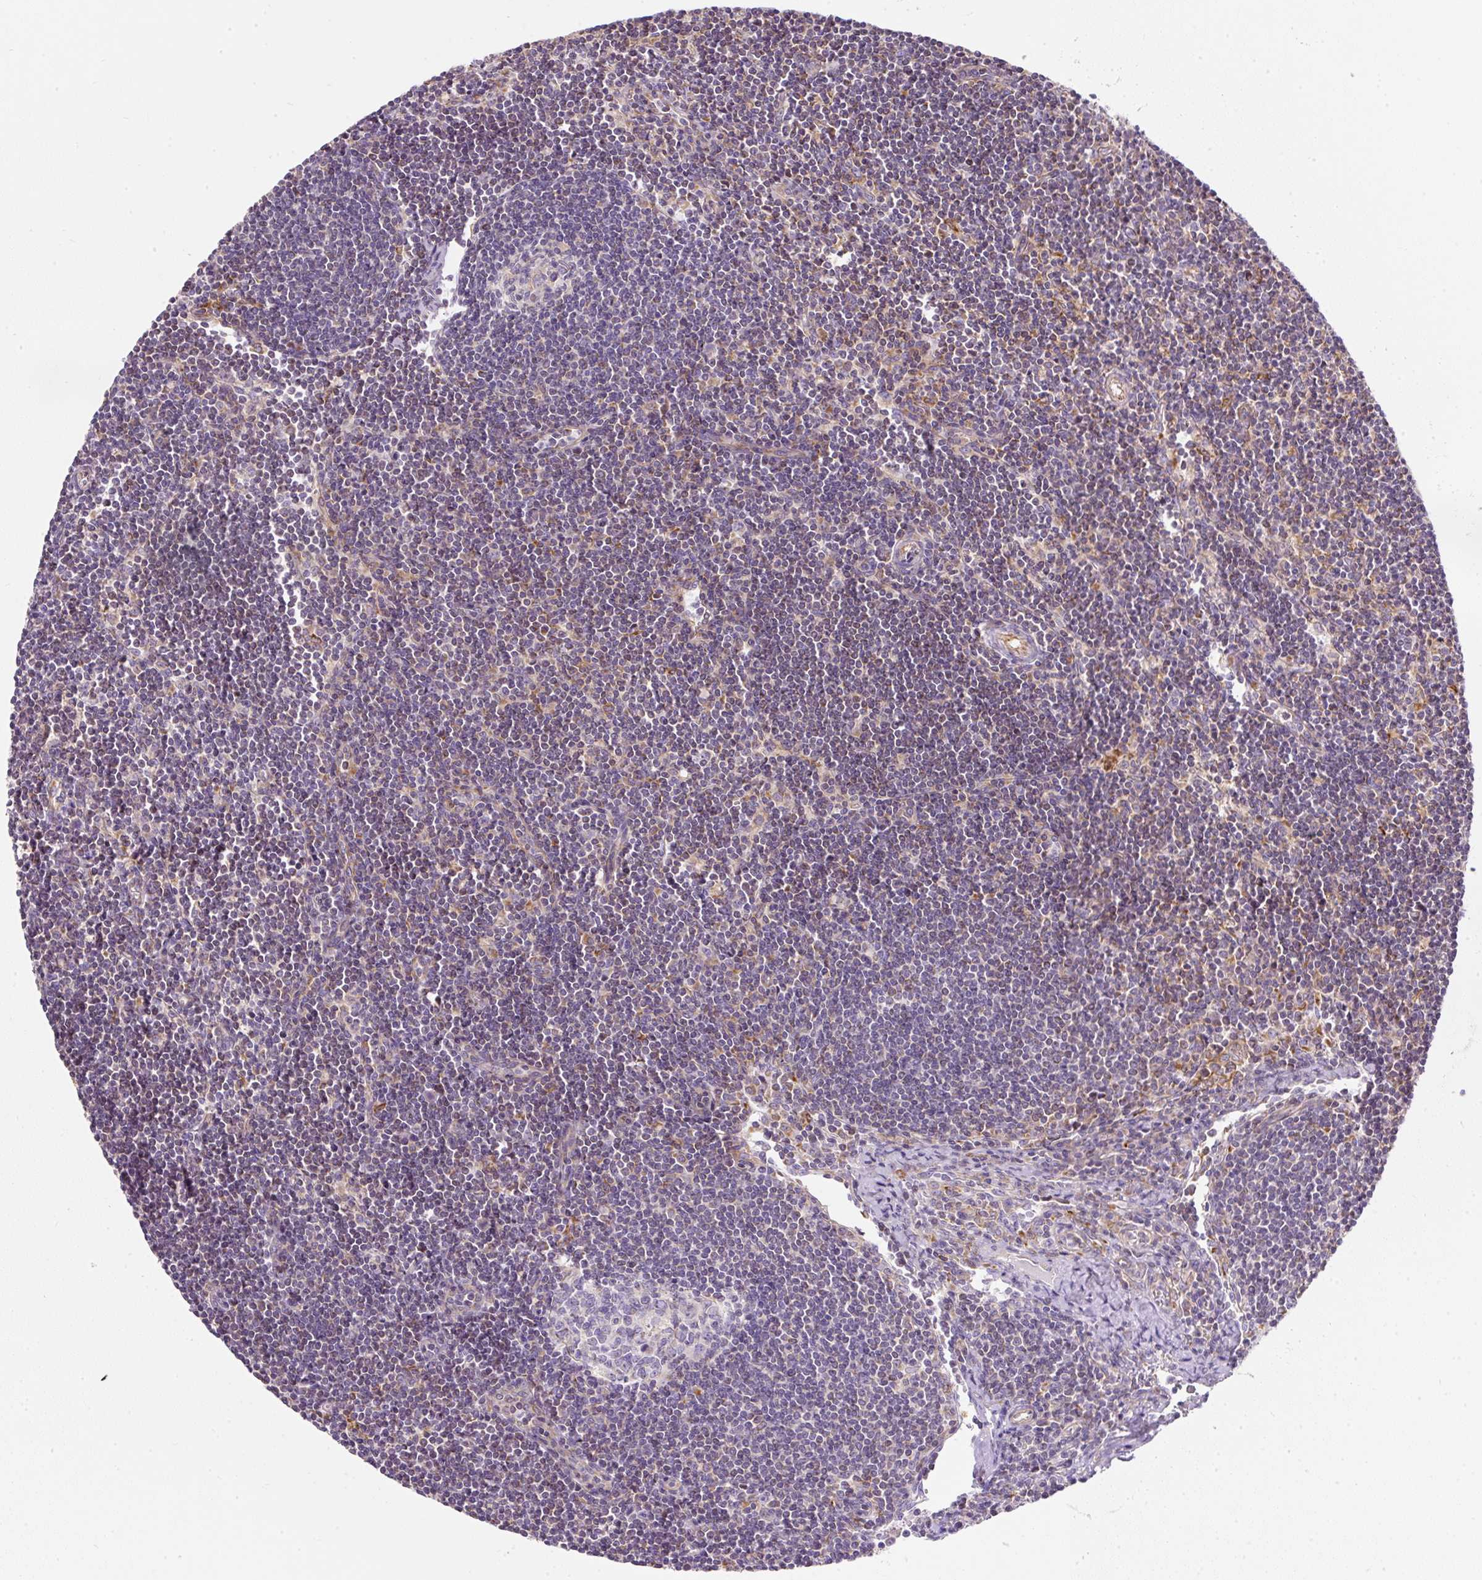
{"staining": {"intensity": "negative", "quantity": "none", "location": "none"}, "tissue": "lymph node", "cell_type": "Germinal center cells", "image_type": "normal", "snomed": [{"axis": "morphology", "description": "Normal tissue, NOS"}, {"axis": "topography", "description": "Lymph node"}], "caption": "Human lymph node stained for a protein using immunohistochemistry reveals no positivity in germinal center cells.", "gene": "ERAP2", "patient": {"sex": "female", "age": 29}}